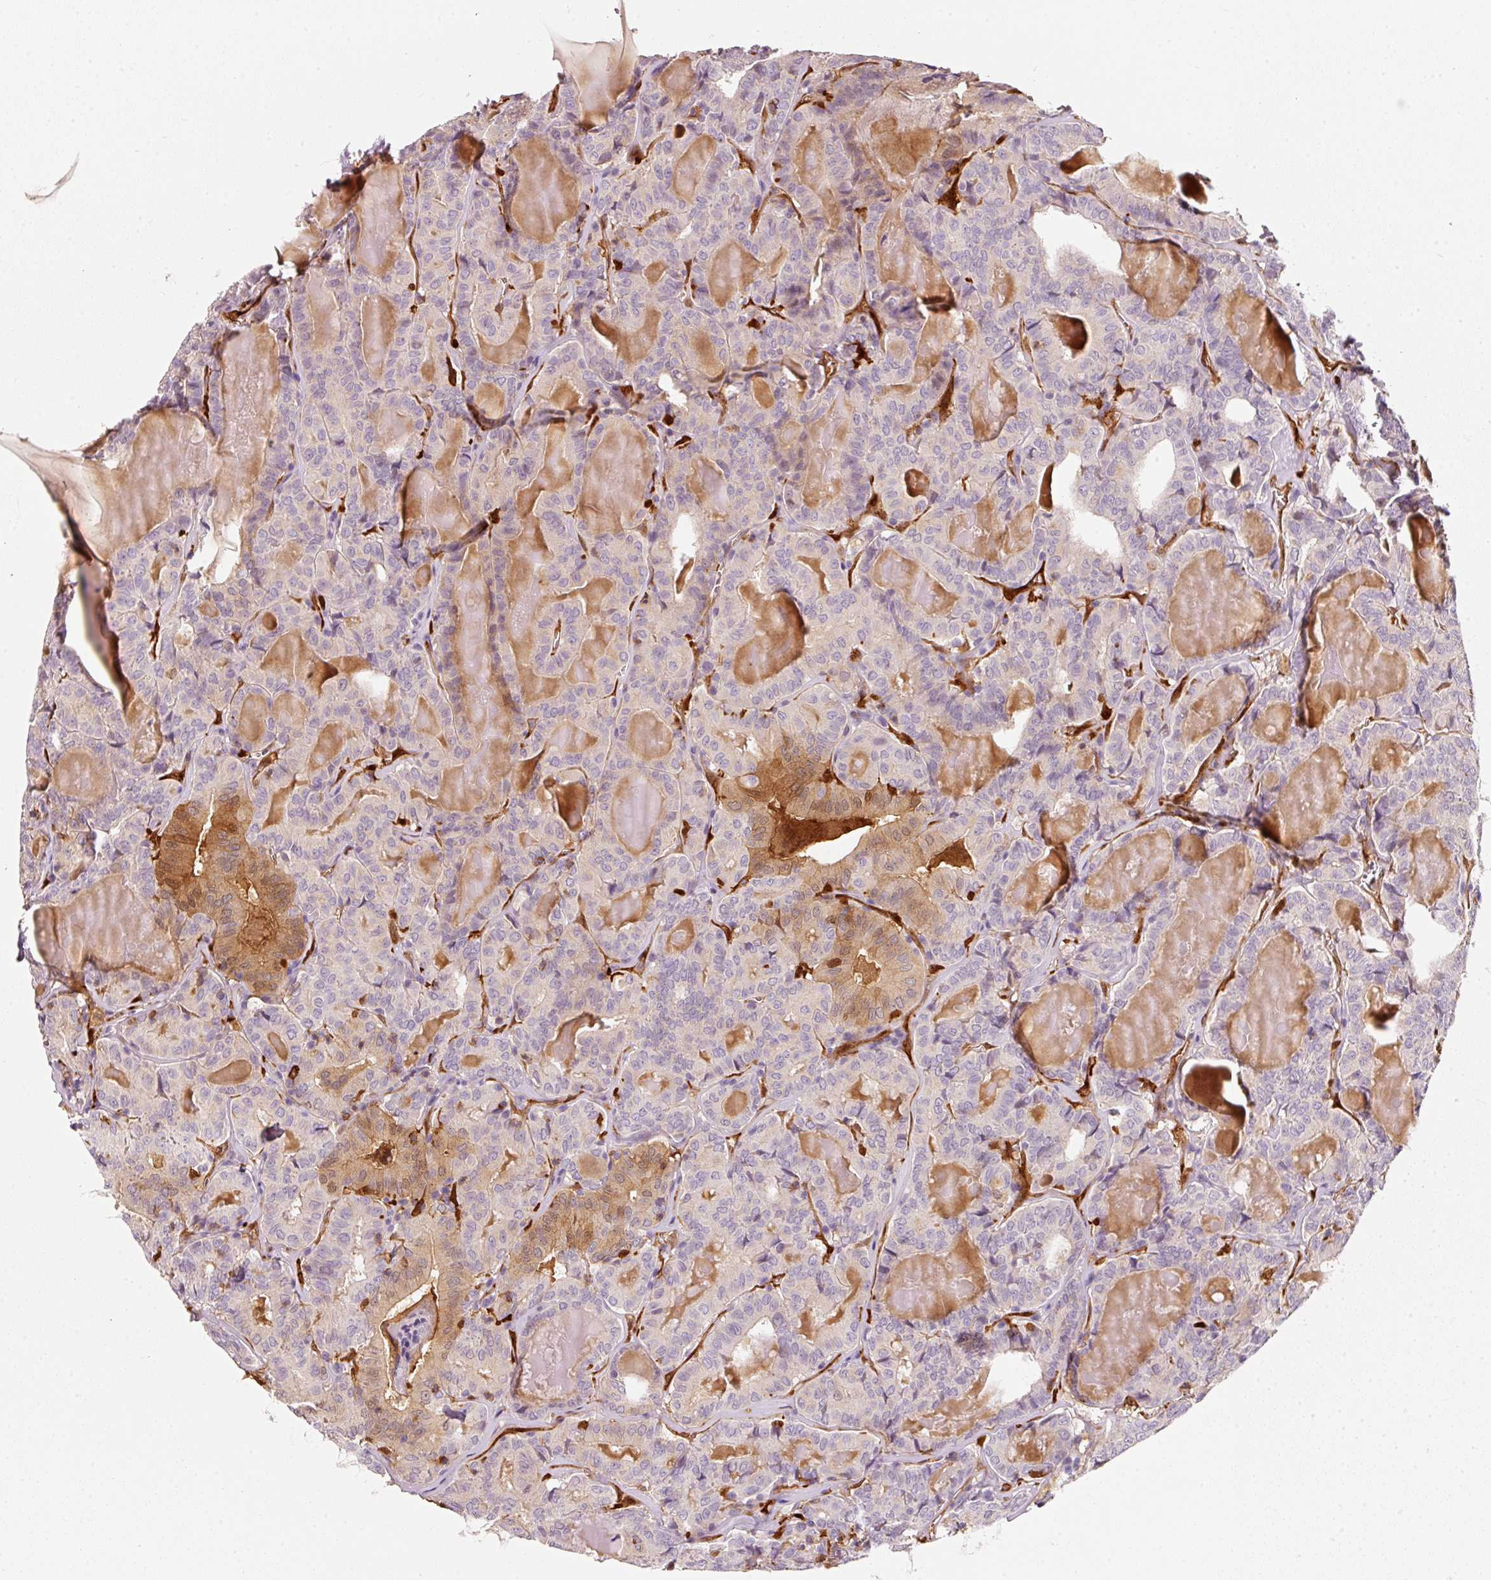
{"staining": {"intensity": "moderate", "quantity": "<25%", "location": "cytoplasmic/membranous"}, "tissue": "thyroid cancer", "cell_type": "Tumor cells", "image_type": "cancer", "snomed": [{"axis": "morphology", "description": "Papillary adenocarcinoma, NOS"}, {"axis": "topography", "description": "Thyroid gland"}], "caption": "Moderate cytoplasmic/membranous expression is seen in approximately <25% of tumor cells in thyroid cancer.", "gene": "IQGAP2", "patient": {"sex": "female", "age": 72}}